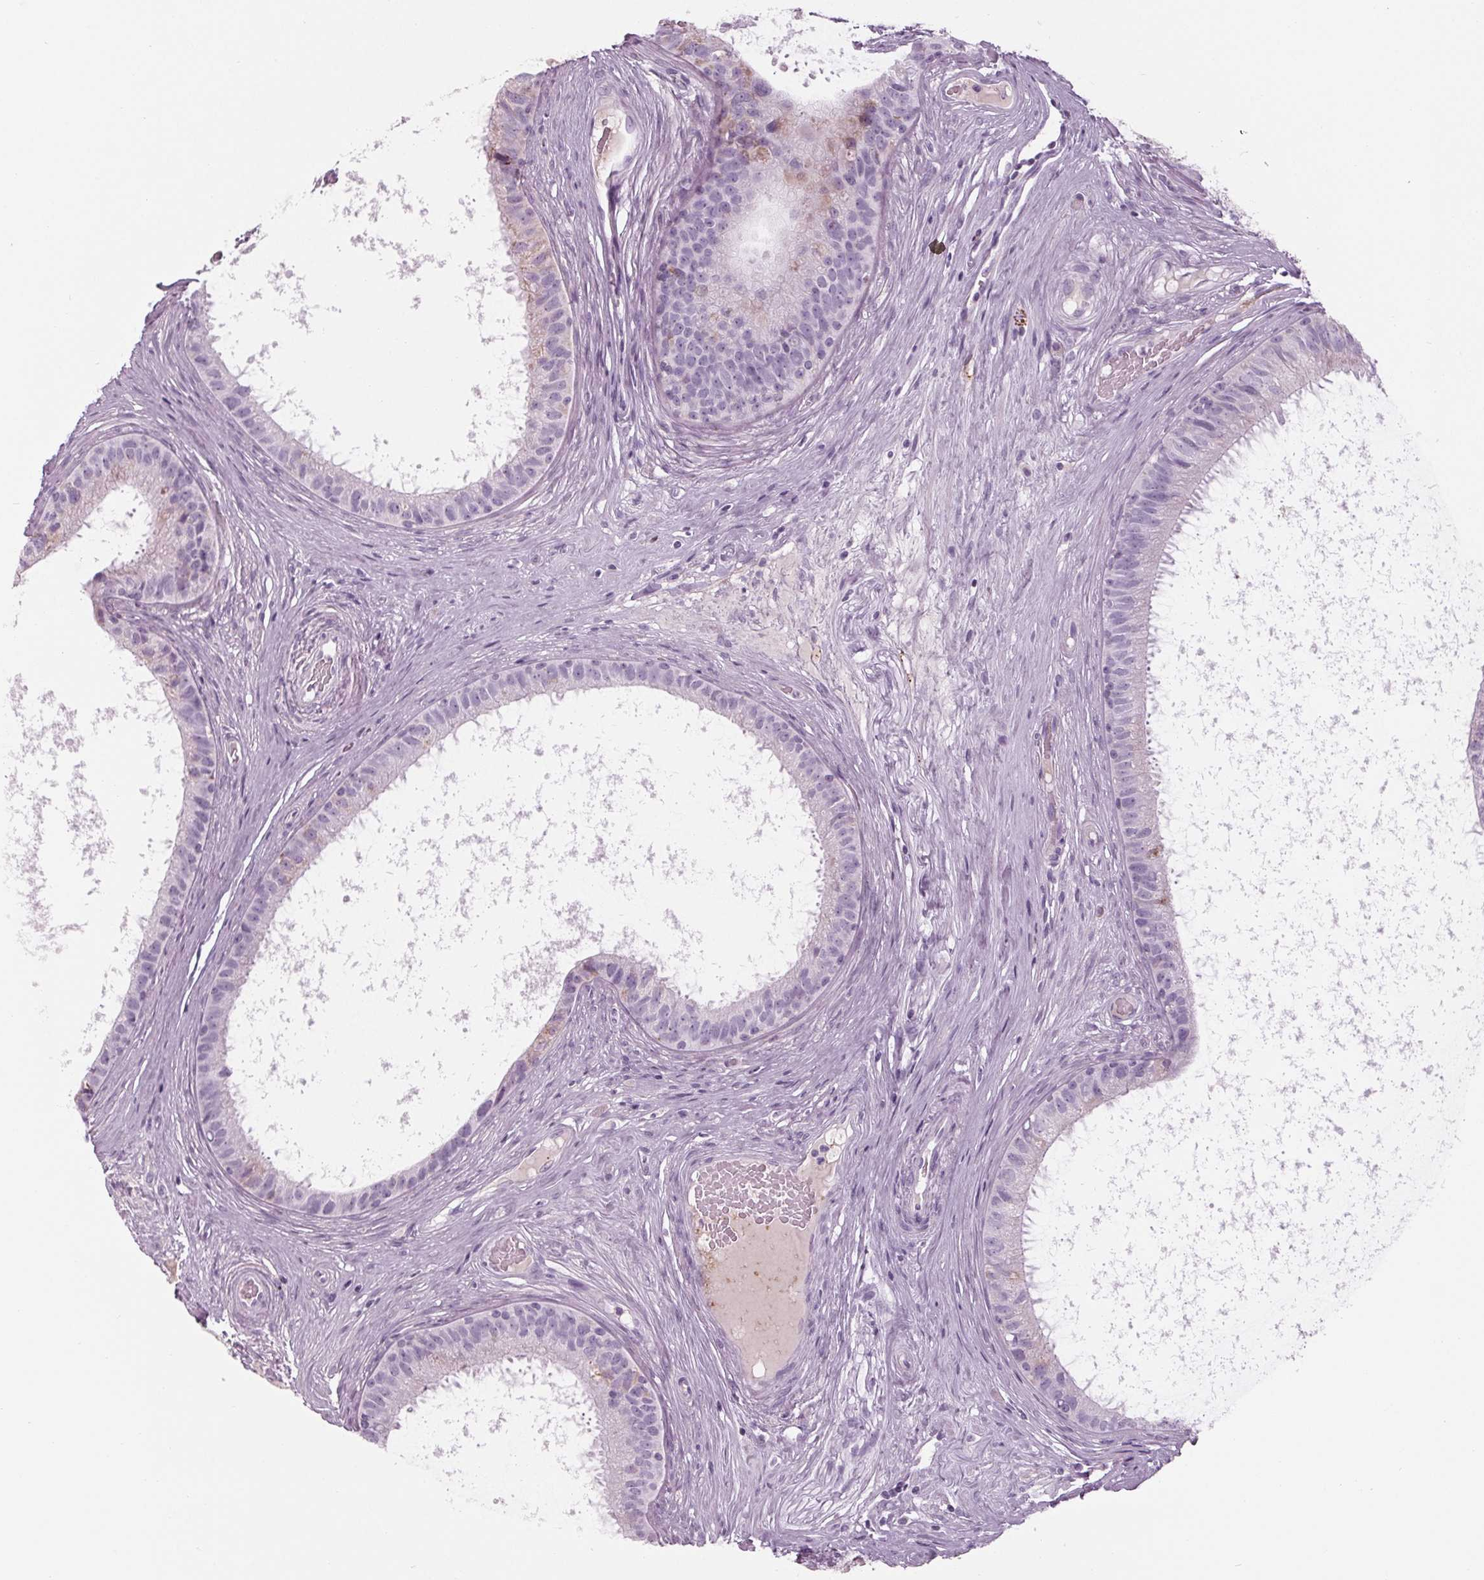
{"staining": {"intensity": "negative", "quantity": "none", "location": "none"}, "tissue": "epididymis", "cell_type": "Glandular cells", "image_type": "normal", "snomed": [{"axis": "morphology", "description": "Normal tissue, NOS"}, {"axis": "topography", "description": "Epididymis"}], "caption": "Glandular cells show no significant positivity in unremarkable epididymis. The staining is performed using DAB (3,3'-diaminobenzidine) brown chromogen with nuclei counter-stained in using hematoxylin.", "gene": "CYP3A43", "patient": {"sex": "male", "age": 59}}